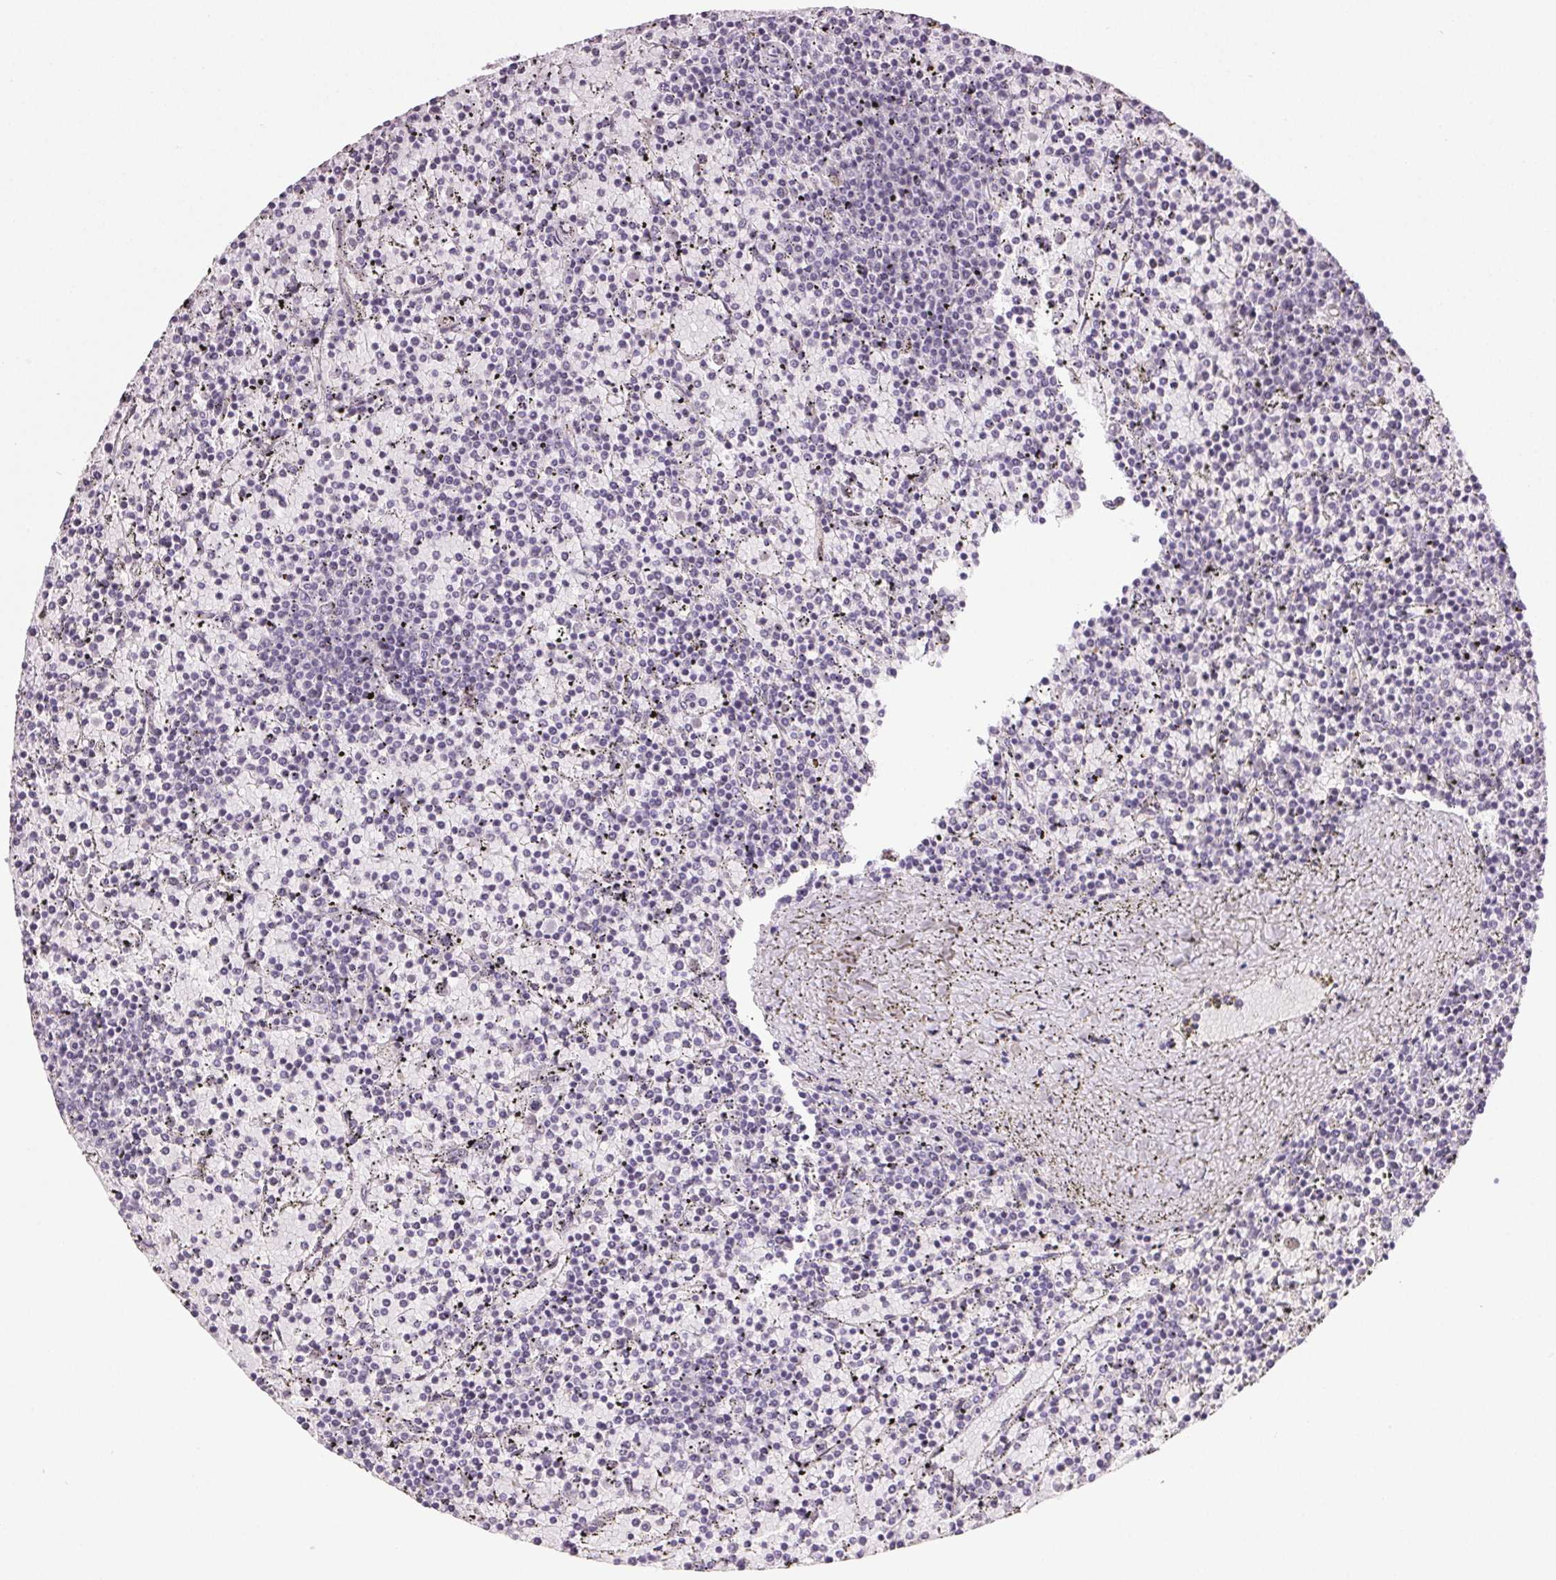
{"staining": {"intensity": "negative", "quantity": "none", "location": "none"}, "tissue": "lymphoma", "cell_type": "Tumor cells", "image_type": "cancer", "snomed": [{"axis": "morphology", "description": "Malignant lymphoma, non-Hodgkin's type, Low grade"}, {"axis": "topography", "description": "Spleen"}], "caption": "Tumor cells show no significant positivity in low-grade malignant lymphoma, non-Hodgkin's type.", "gene": "PLCB1", "patient": {"sex": "female", "age": 77}}